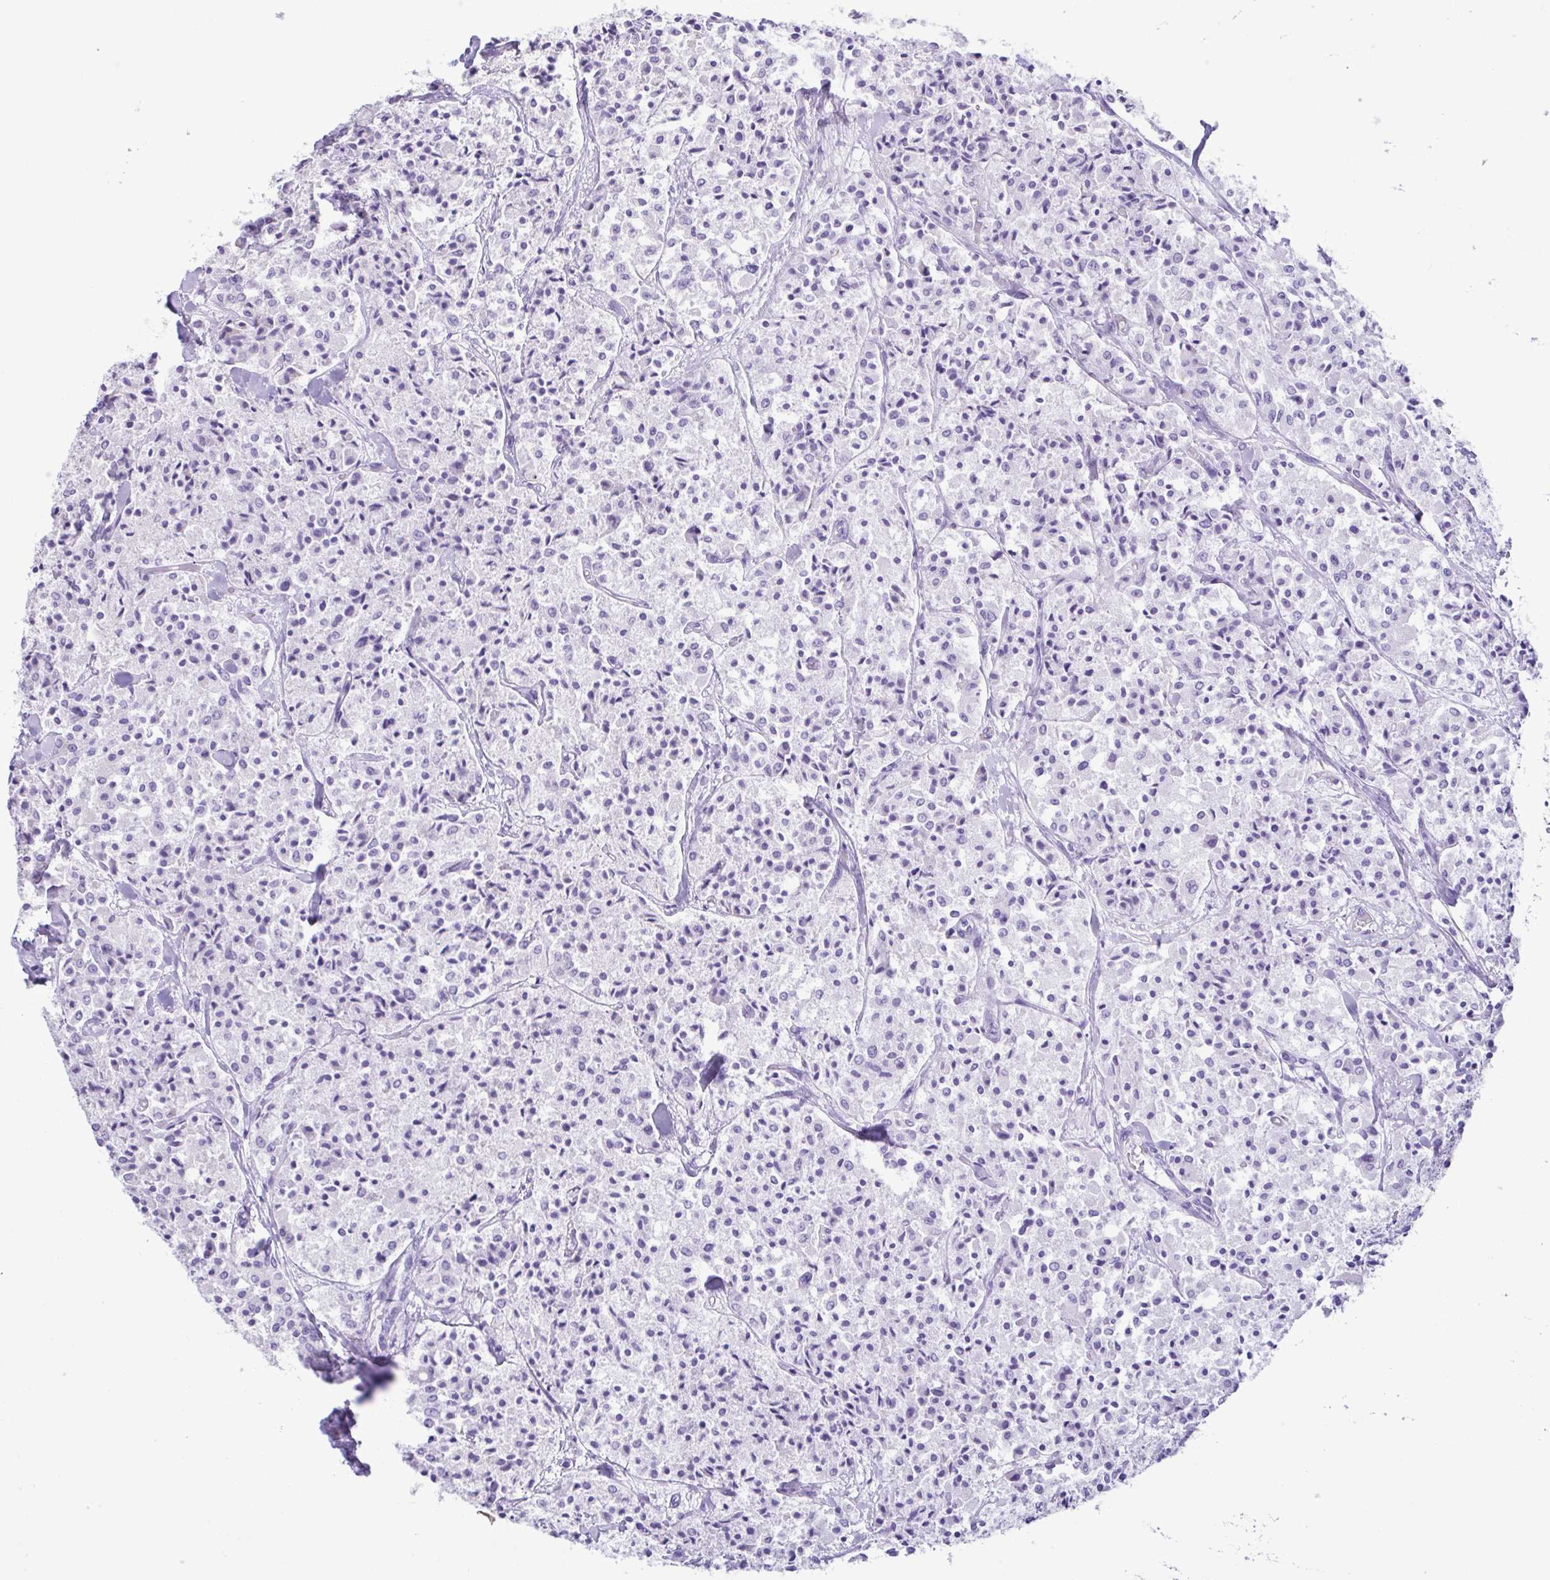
{"staining": {"intensity": "negative", "quantity": "none", "location": "none"}, "tissue": "carcinoid", "cell_type": "Tumor cells", "image_type": "cancer", "snomed": [{"axis": "morphology", "description": "Carcinoid, malignant, NOS"}, {"axis": "topography", "description": "Lung"}], "caption": "Immunohistochemistry image of neoplastic tissue: human malignant carcinoid stained with DAB (3,3'-diaminobenzidine) reveals no significant protein staining in tumor cells.", "gene": "CBY2", "patient": {"sex": "male", "age": 71}}